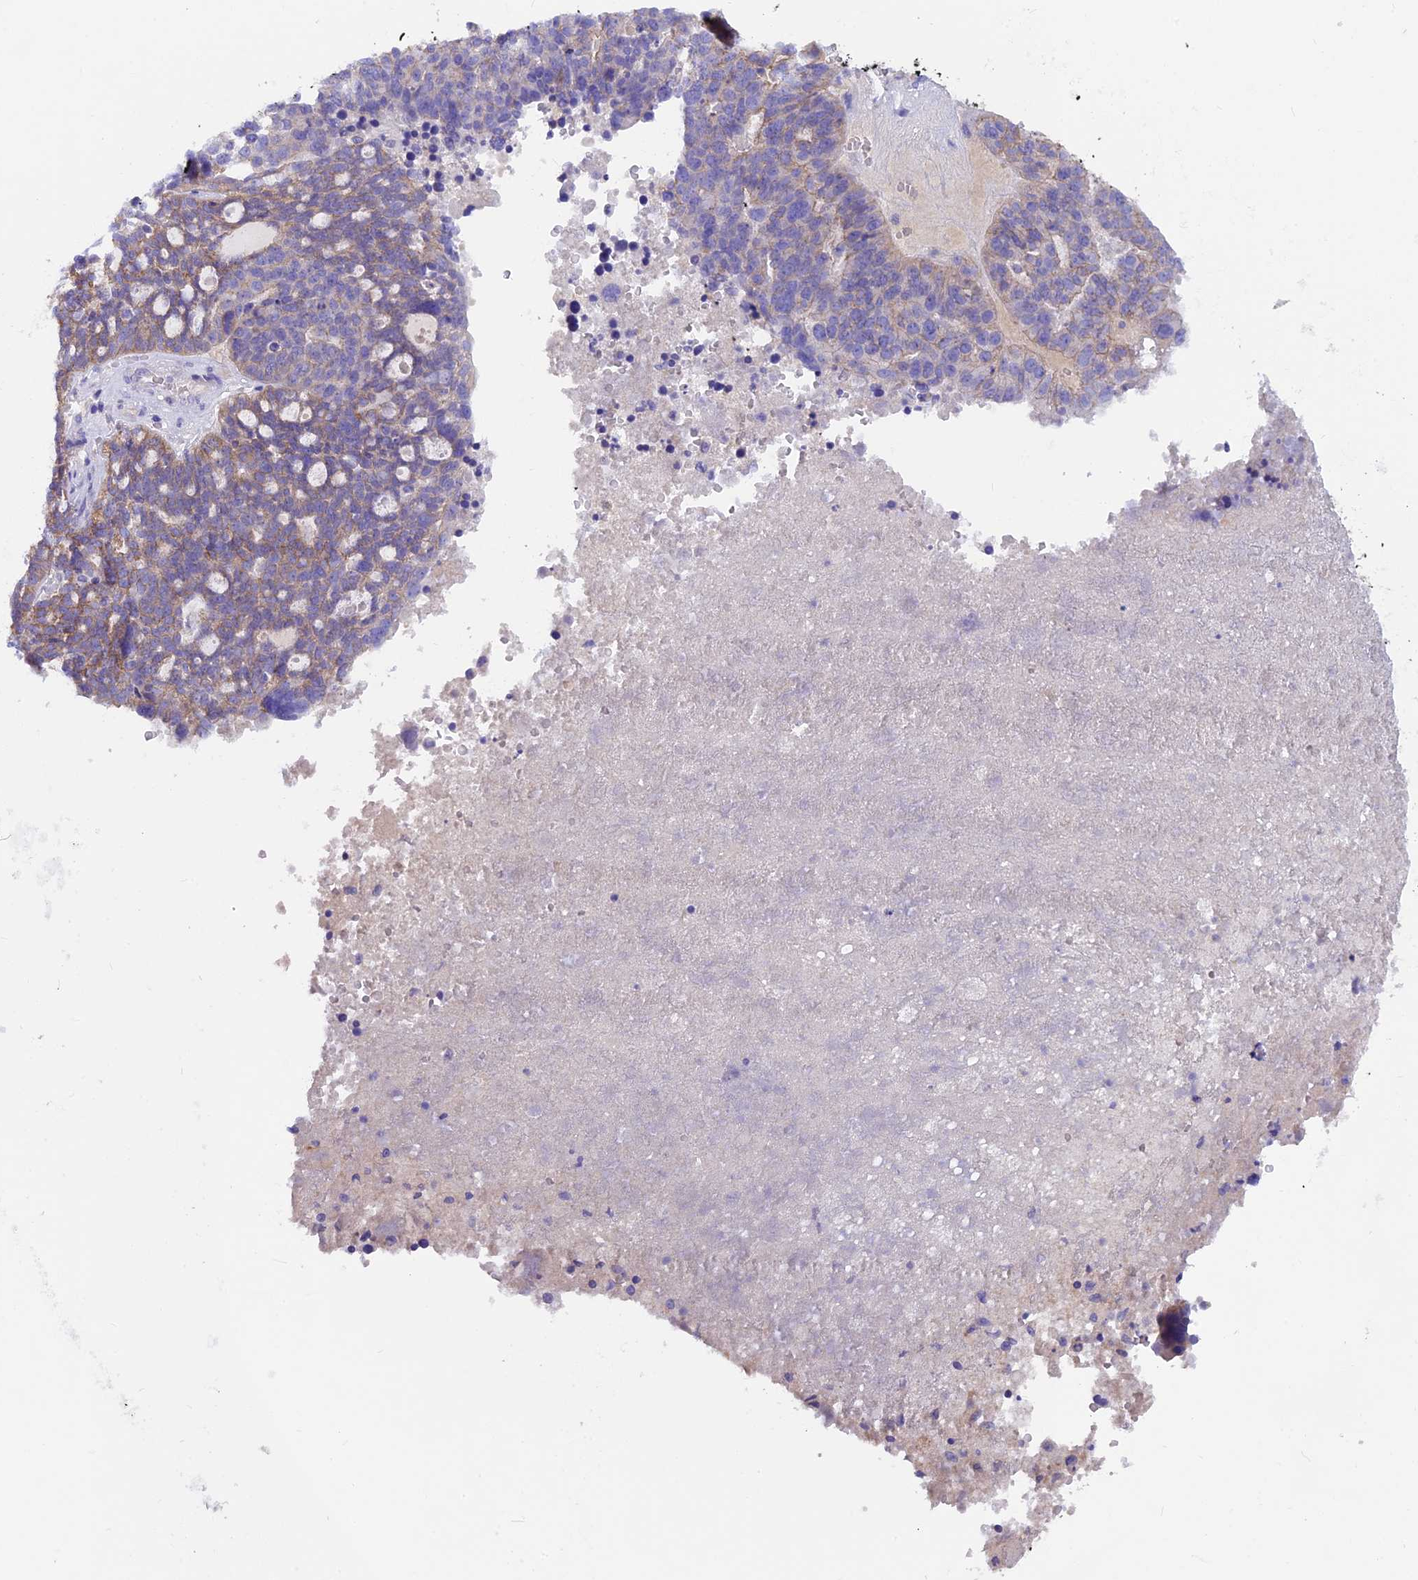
{"staining": {"intensity": "moderate", "quantity": "<25%", "location": "cytoplasmic/membranous"}, "tissue": "ovarian cancer", "cell_type": "Tumor cells", "image_type": "cancer", "snomed": [{"axis": "morphology", "description": "Cystadenocarcinoma, serous, NOS"}, {"axis": "topography", "description": "Ovary"}], "caption": "Ovarian serous cystadenocarcinoma tissue reveals moderate cytoplasmic/membranous expression in about <25% of tumor cells The protein is shown in brown color, while the nuclei are stained blue.", "gene": "PZP", "patient": {"sex": "female", "age": 59}}